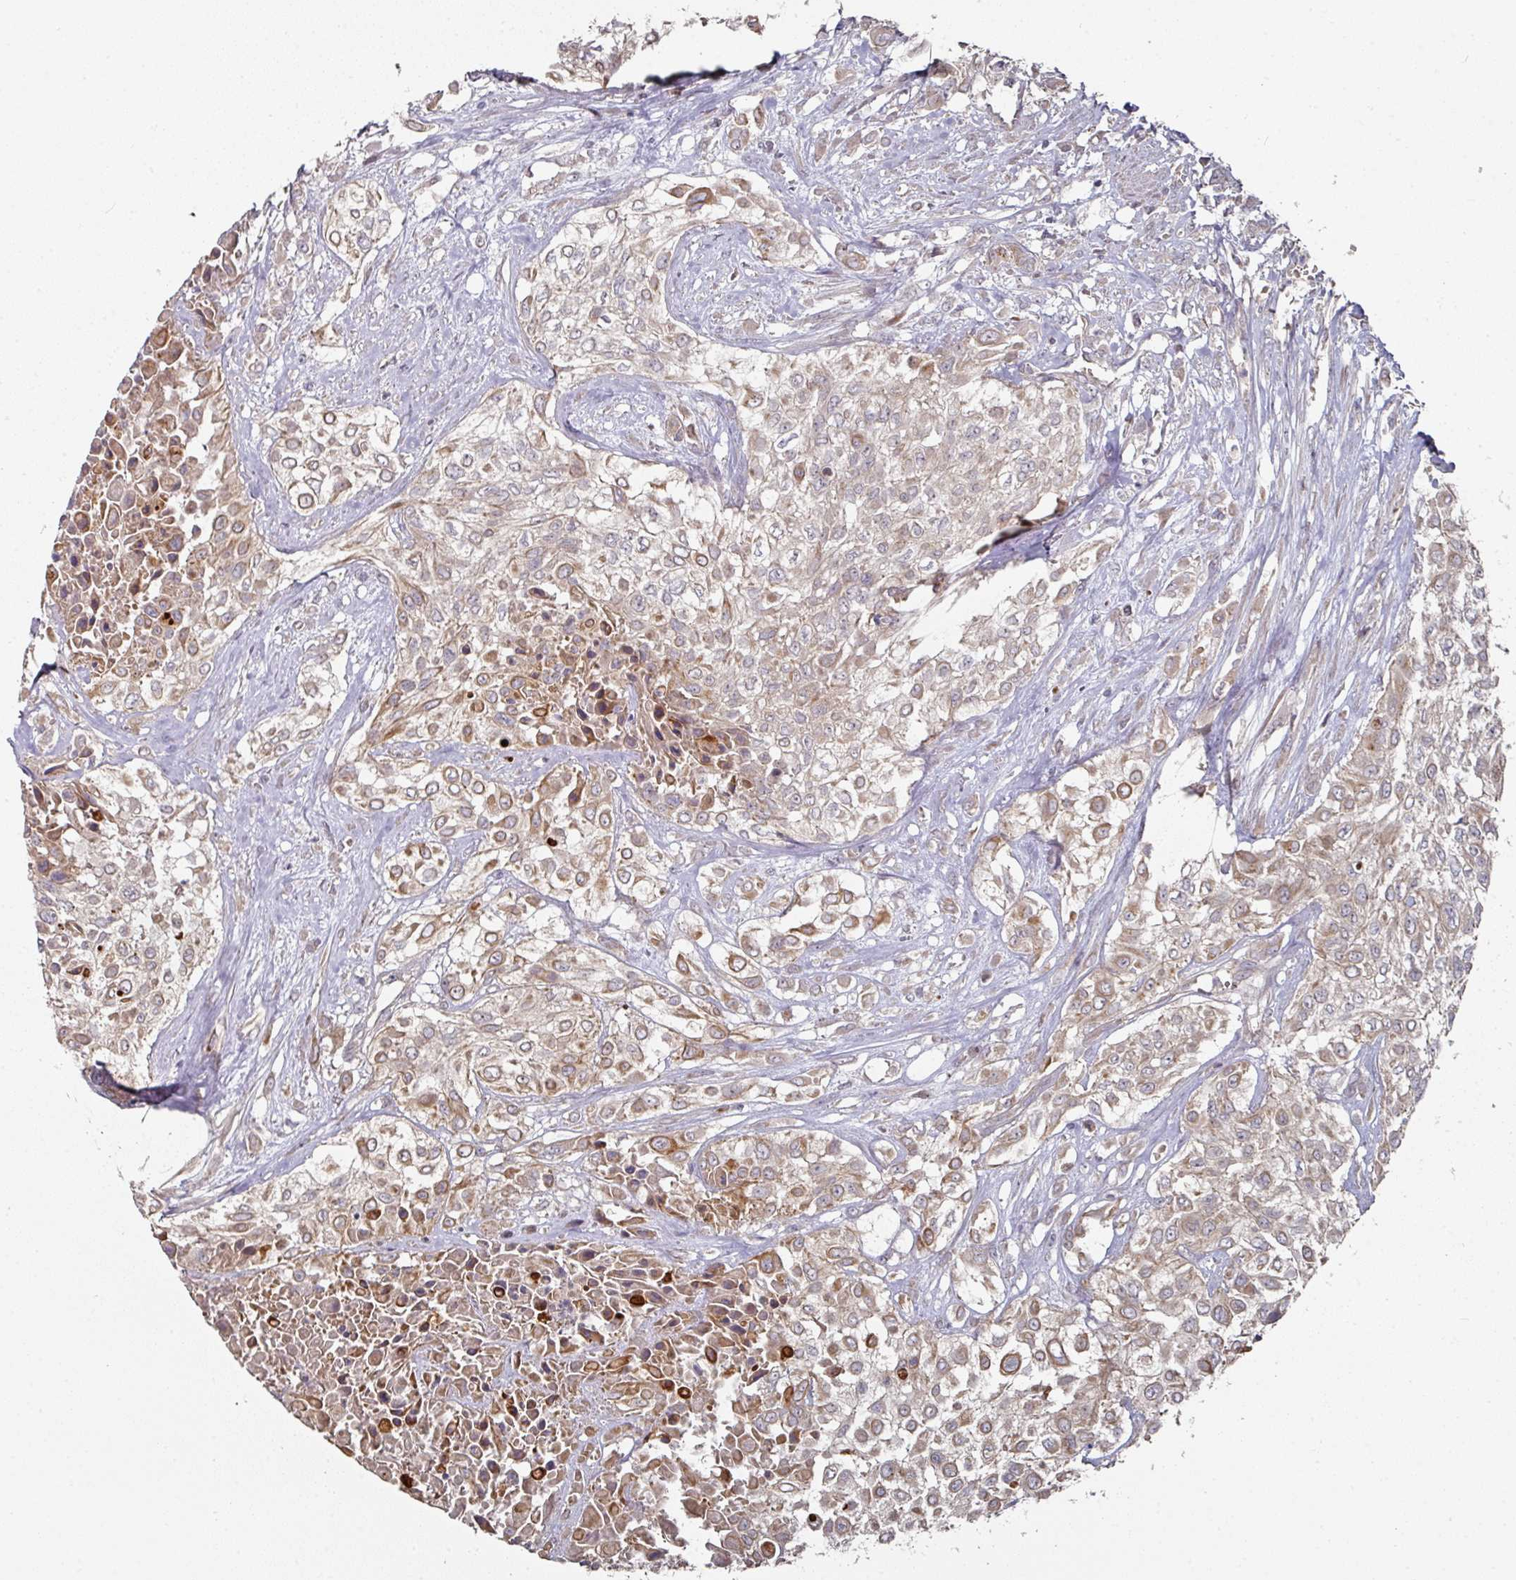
{"staining": {"intensity": "moderate", "quantity": ">75%", "location": "cytoplasmic/membranous"}, "tissue": "urothelial cancer", "cell_type": "Tumor cells", "image_type": "cancer", "snomed": [{"axis": "morphology", "description": "Urothelial carcinoma, High grade"}, {"axis": "topography", "description": "Urinary bladder"}], "caption": "Urothelial cancer stained with DAB (3,3'-diaminobenzidine) IHC displays medium levels of moderate cytoplasmic/membranous expression in about >75% of tumor cells. The staining was performed using DAB (3,3'-diaminobenzidine), with brown indicating positive protein expression. Nuclei are stained blue with hematoxylin.", "gene": "DNAJC7", "patient": {"sex": "male", "age": 57}}